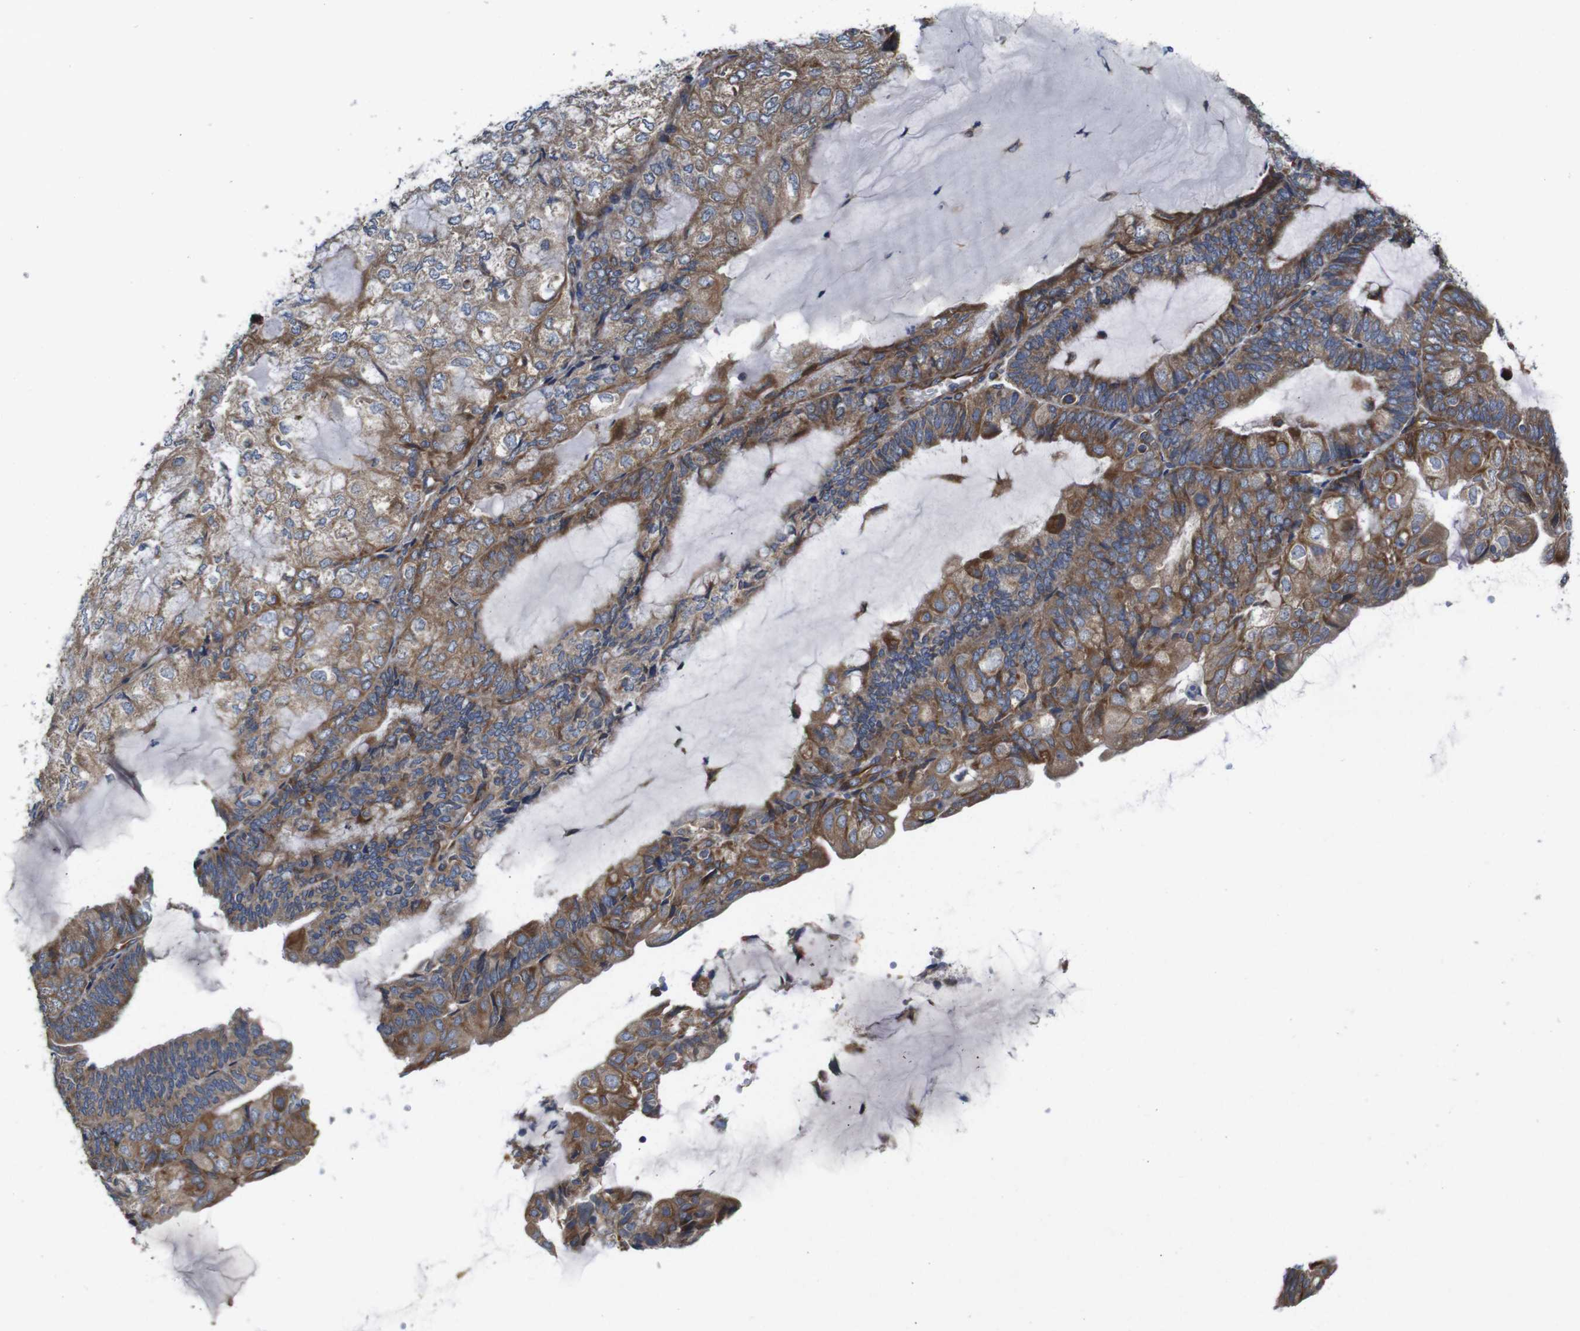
{"staining": {"intensity": "moderate", "quantity": ">75%", "location": "cytoplasmic/membranous"}, "tissue": "endometrial cancer", "cell_type": "Tumor cells", "image_type": "cancer", "snomed": [{"axis": "morphology", "description": "Adenocarcinoma, NOS"}, {"axis": "topography", "description": "Endometrium"}], "caption": "Protein staining by IHC displays moderate cytoplasmic/membranous staining in approximately >75% of tumor cells in endometrial cancer. The staining was performed using DAB to visualize the protein expression in brown, while the nuclei were stained in blue with hematoxylin (Magnification: 20x).", "gene": "POMK", "patient": {"sex": "female", "age": 81}}